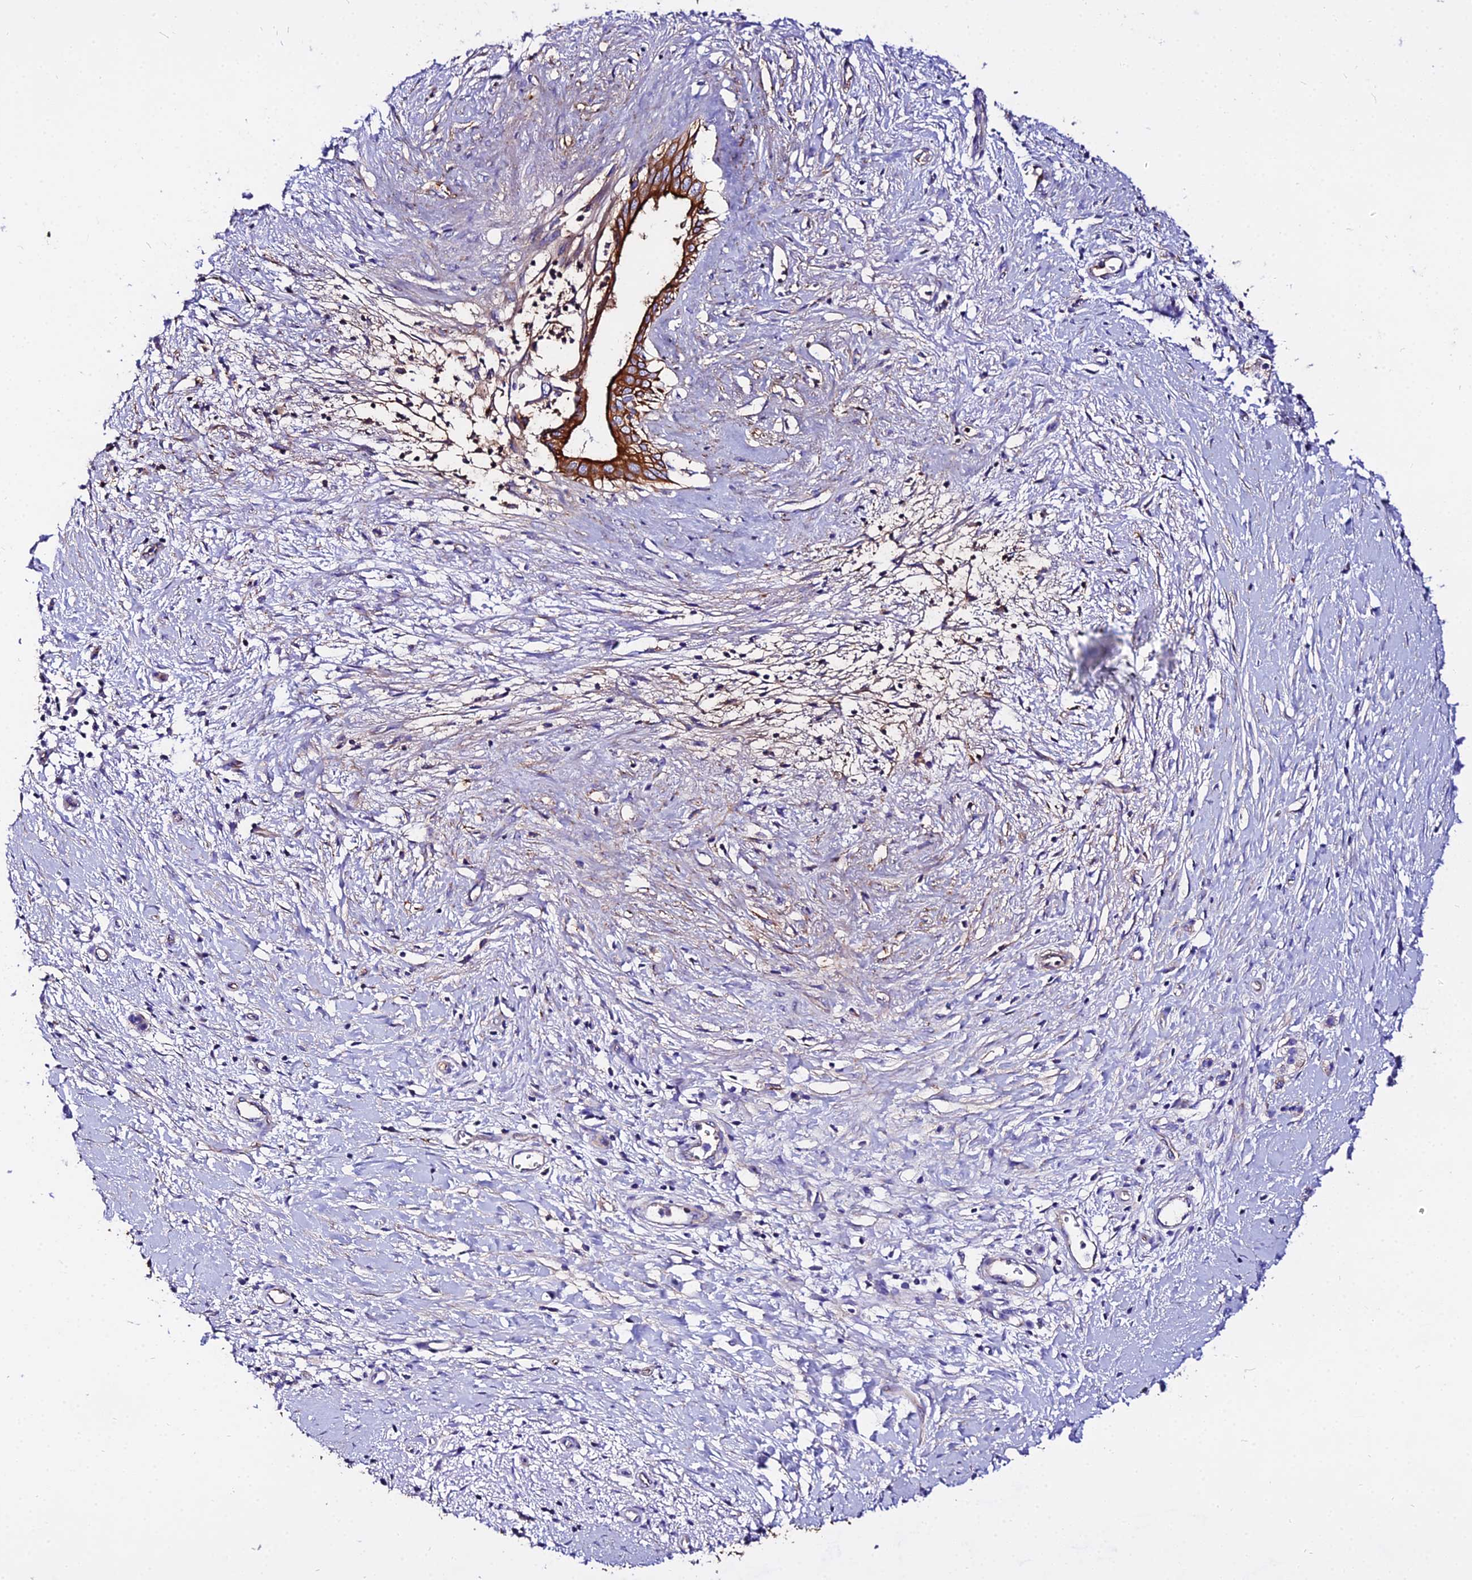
{"staining": {"intensity": "strong", "quantity": ">75%", "location": "cytoplasmic/membranous"}, "tissue": "pancreatic cancer", "cell_type": "Tumor cells", "image_type": "cancer", "snomed": [{"axis": "morphology", "description": "Adenocarcinoma, NOS"}, {"axis": "topography", "description": "Pancreas"}], "caption": "The micrograph reveals staining of pancreatic adenocarcinoma, revealing strong cytoplasmic/membranous protein staining (brown color) within tumor cells. (brown staining indicates protein expression, while blue staining denotes nuclei).", "gene": "DAW1", "patient": {"sex": "male", "age": 50}}